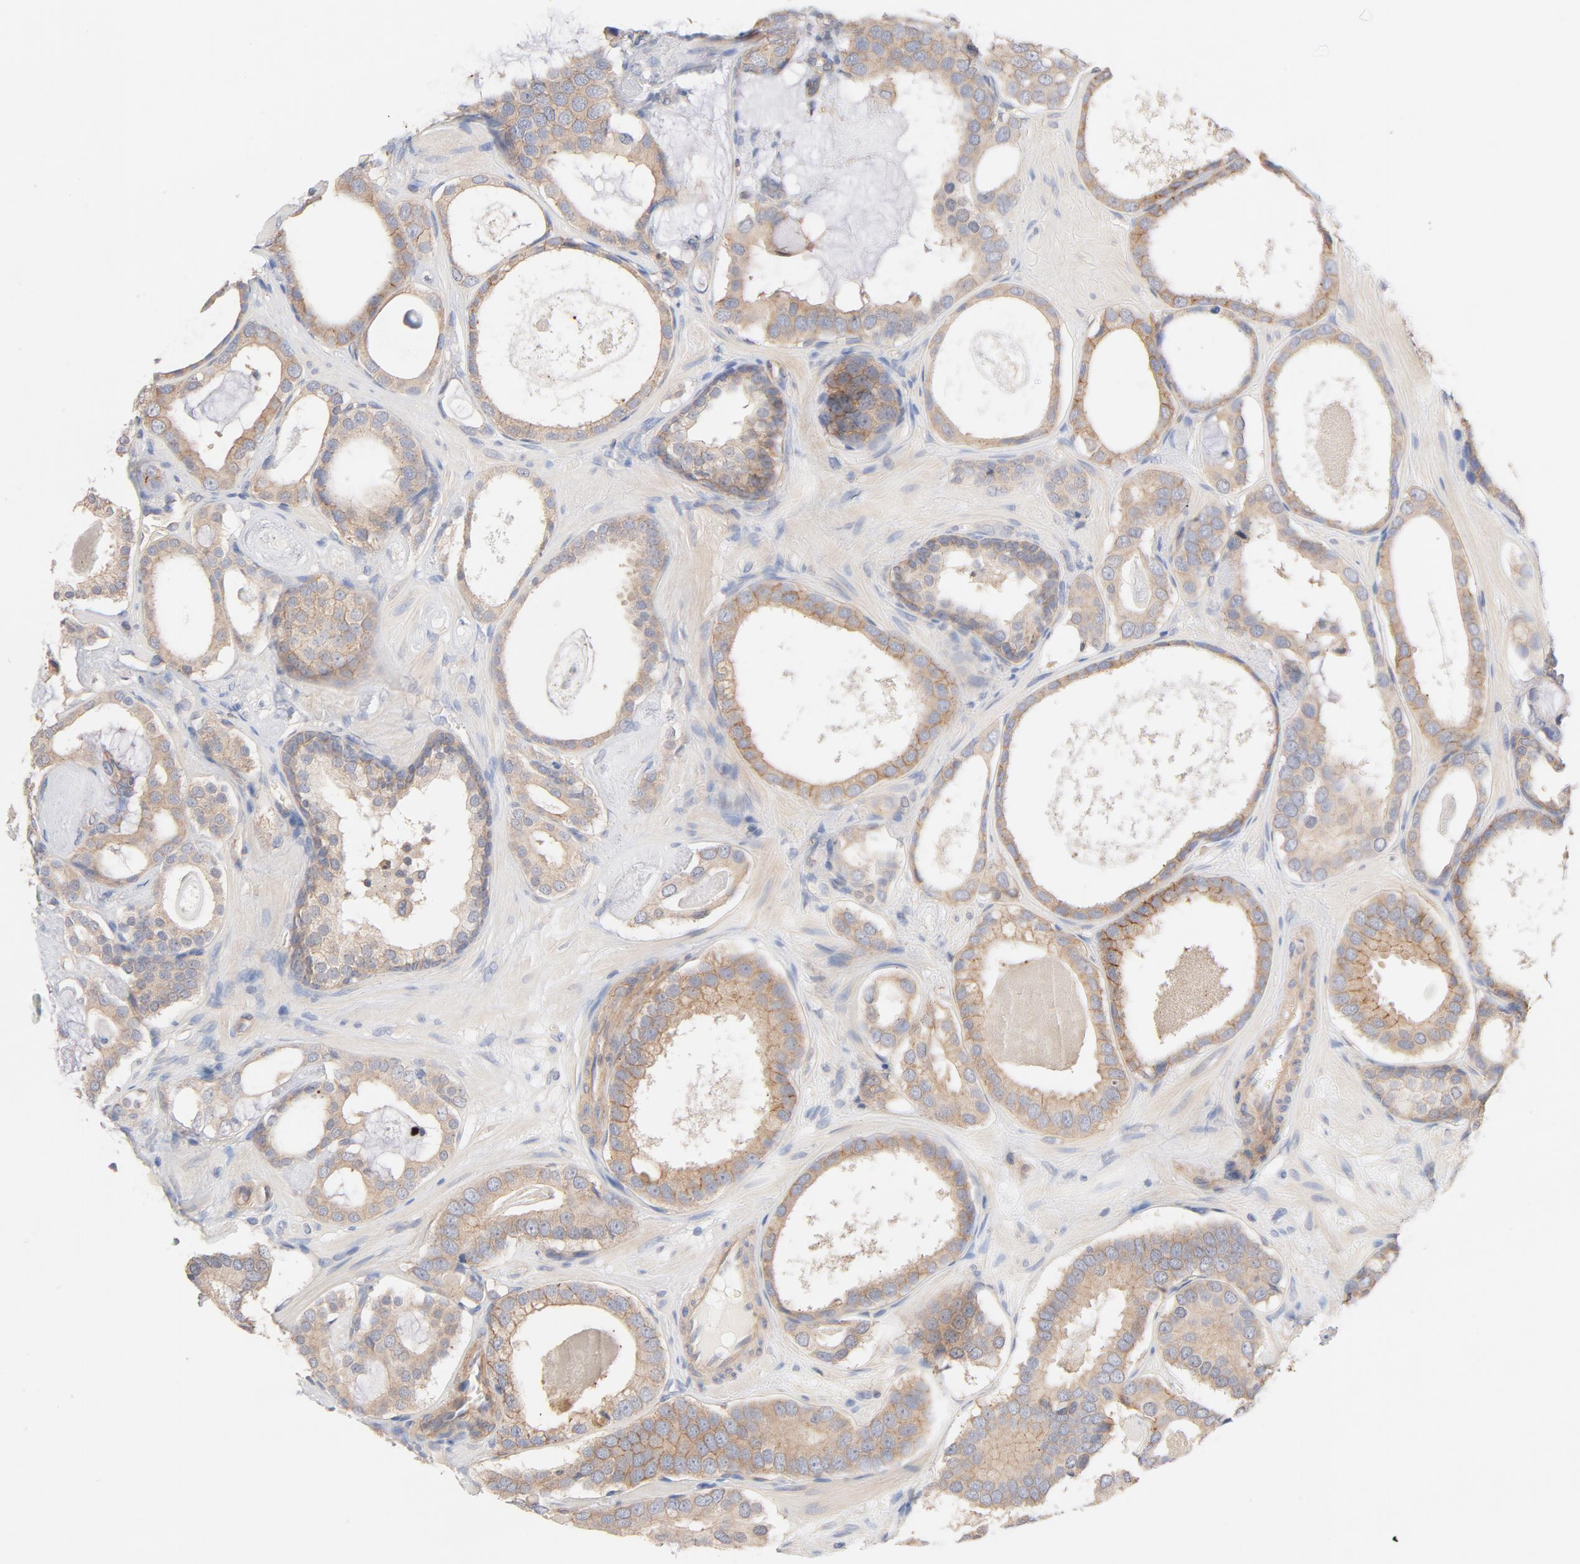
{"staining": {"intensity": "moderate", "quantity": ">75%", "location": "cytoplasmic/membranous"}, "tissue": "prostate cancer", "cell_type": "Tumor cells", "image_type": "cancer", "snomed": [{"axis": "morphology", "description": "Adenocarcinoma, Low grade"}, {"axis": "topography", "description": "Prostate"}], "caption": "IHC of prostate low-grade adenocarcinoma shows medium levels of moderate cytoplasmic/membranous positivity in about >75% of tumor cells.", "gene": "STRN3", "patient": {"sex": "male", "age": 57}}